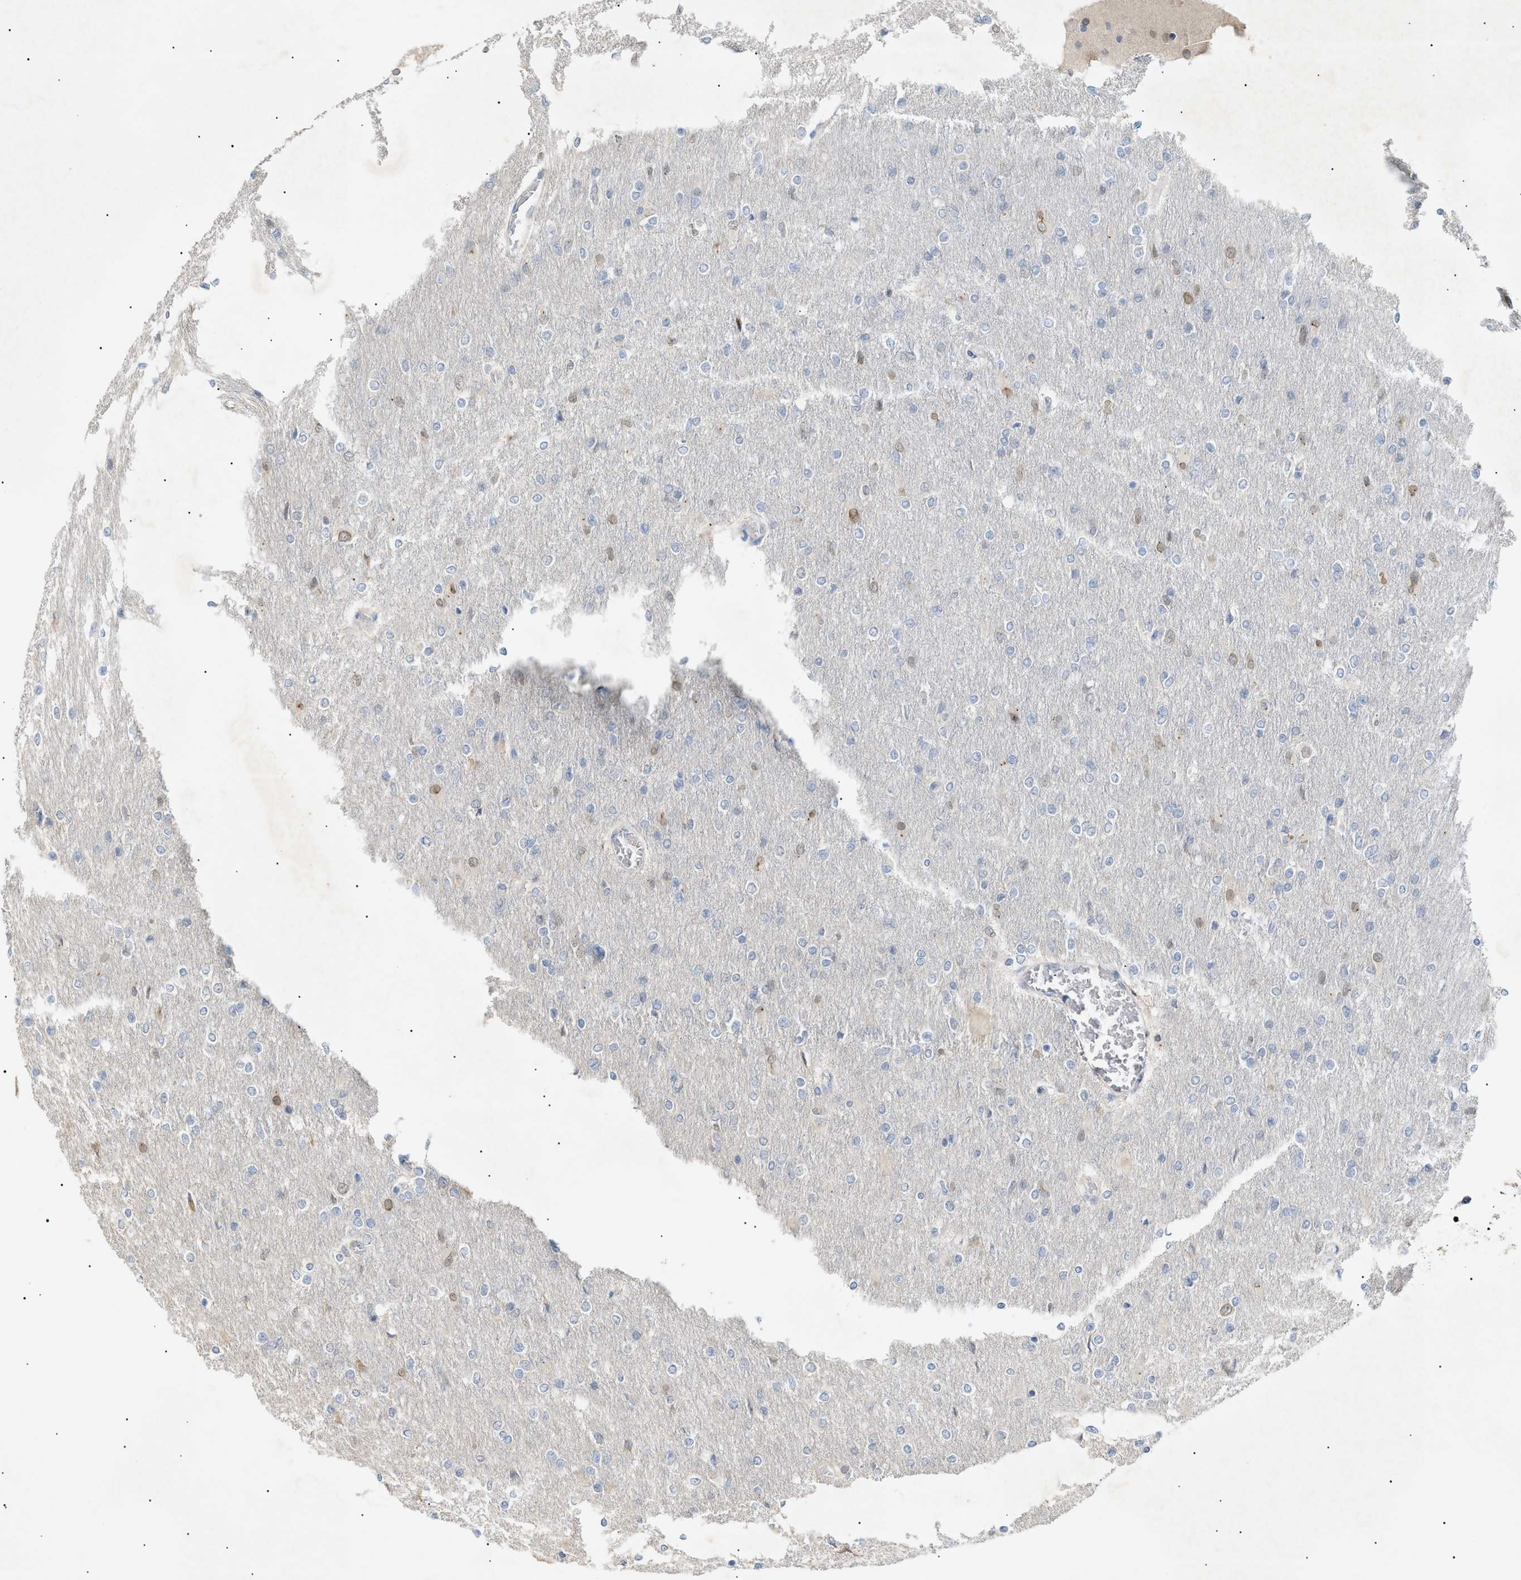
{"staining": {"intensity": "moderate", "quantity": "<25%", "location": "cytoplasmic/membranous,nuclear"}, "tissue": "glioma", "cell_type": "Tumor cells", "image_type": "cancer", "snomed": [{"axis": "morphology", "description": "Glioma, malignant, High grade"}, {"axis": "topography", "description": "Cerebral cortex"}], "caption": "High-magnification brightfield microscopy of malignant high-grade glioma stained with DAB (3,3'-diaminobenzidine) (brown) and counterstained with hematoxylin (blue). tumor cells exhibit moderate cytoplasmic/membranous and nuclear positivity is identified in about<25% of cells. Nuclei are stained in blue.", "gene": "SLC25A31", "patient": {"sex": "female", "age": 36}}